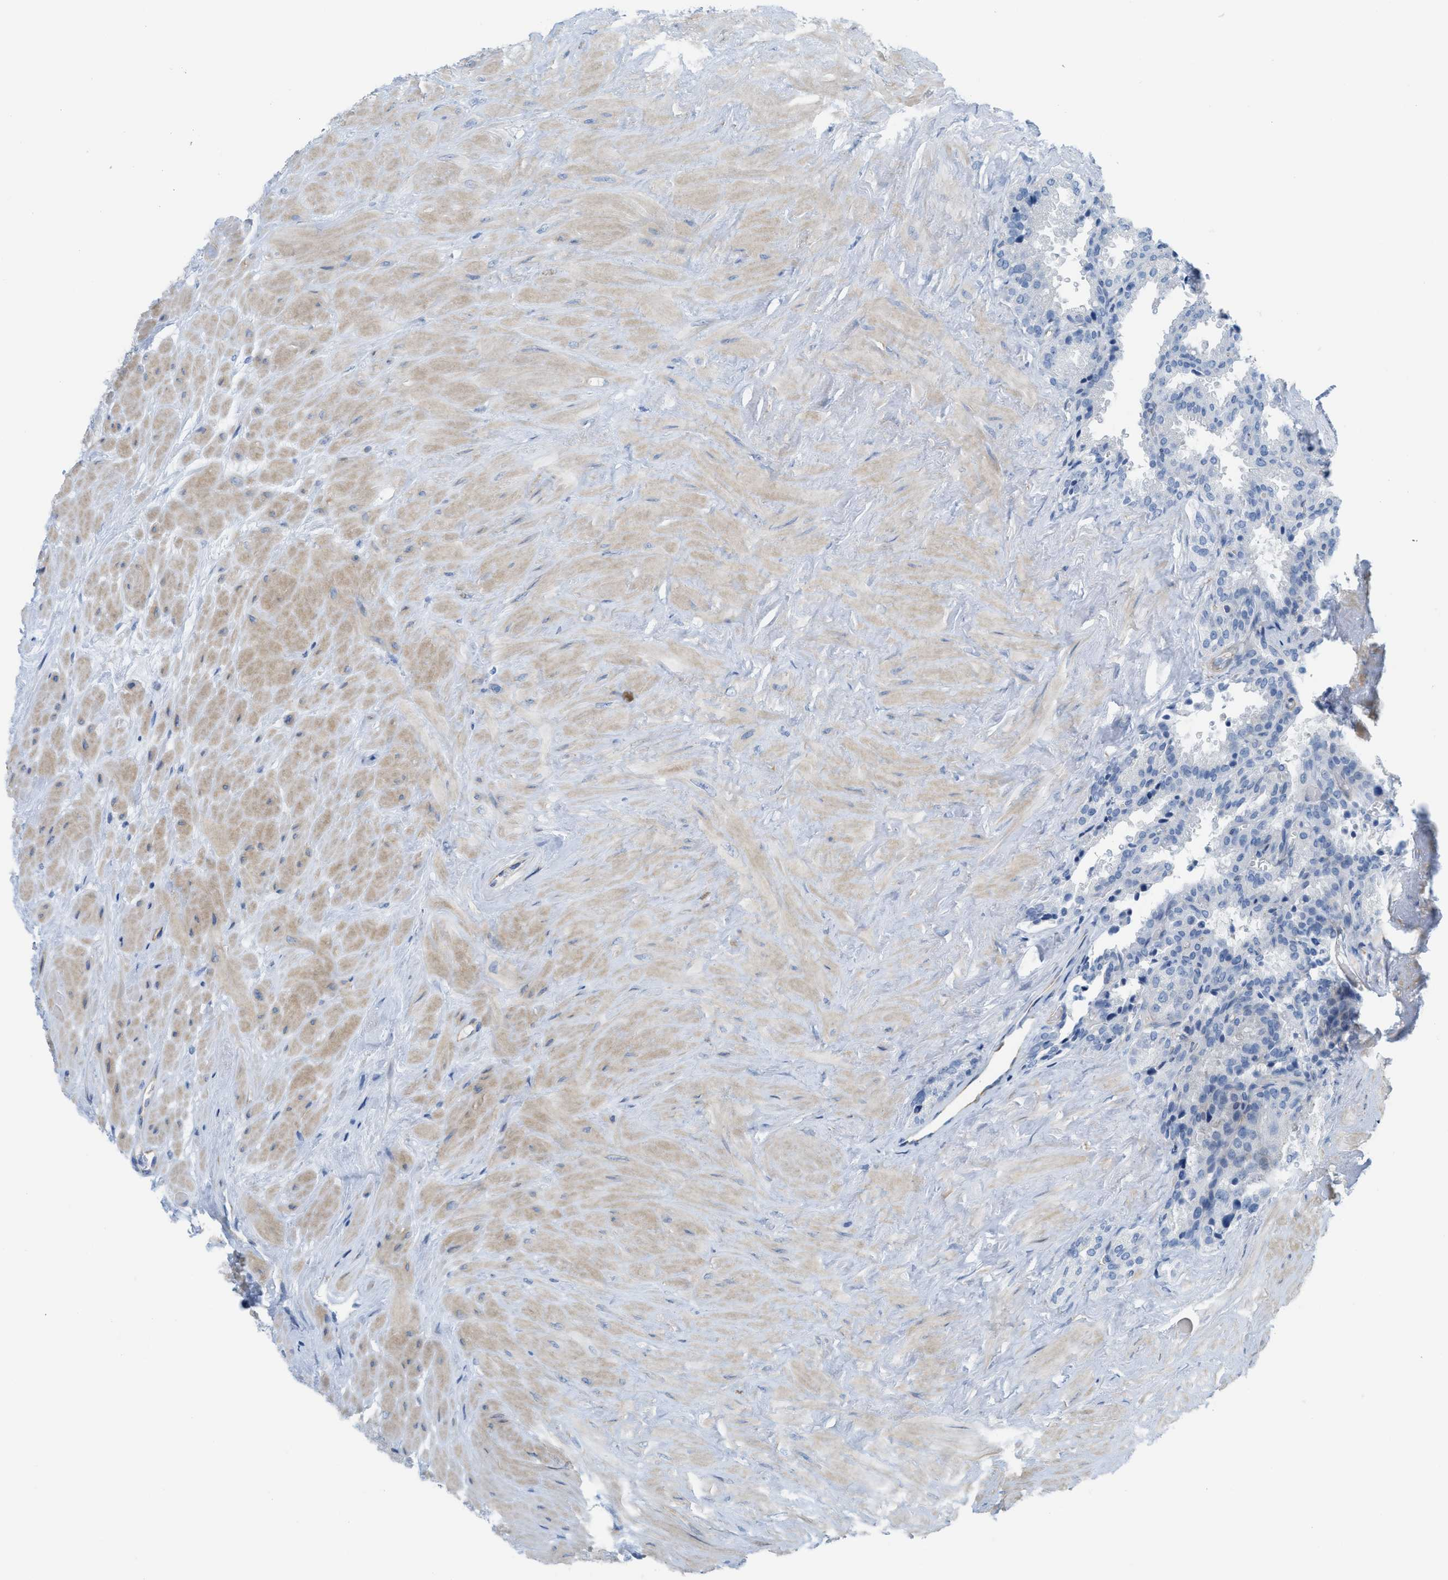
{"staining": {"intensity": "negative", "quantity": "none", "location": "none"}, "tissue": "seminal vesicle", "cell_type": "Glandular cells", "image_type": "normal", "snomed": [{"axis": "morphology", "description": "Normal tissue, NOS"}, {"axis": "topography", "description": "Seminal veicle"}], "caption": "Immunohistochemical staining of unremarkable seminal vesicle displays no significant positivity in glandular cells.", "gene": "SLC12A1", "patient": {"sex": "male", "age": 46}}